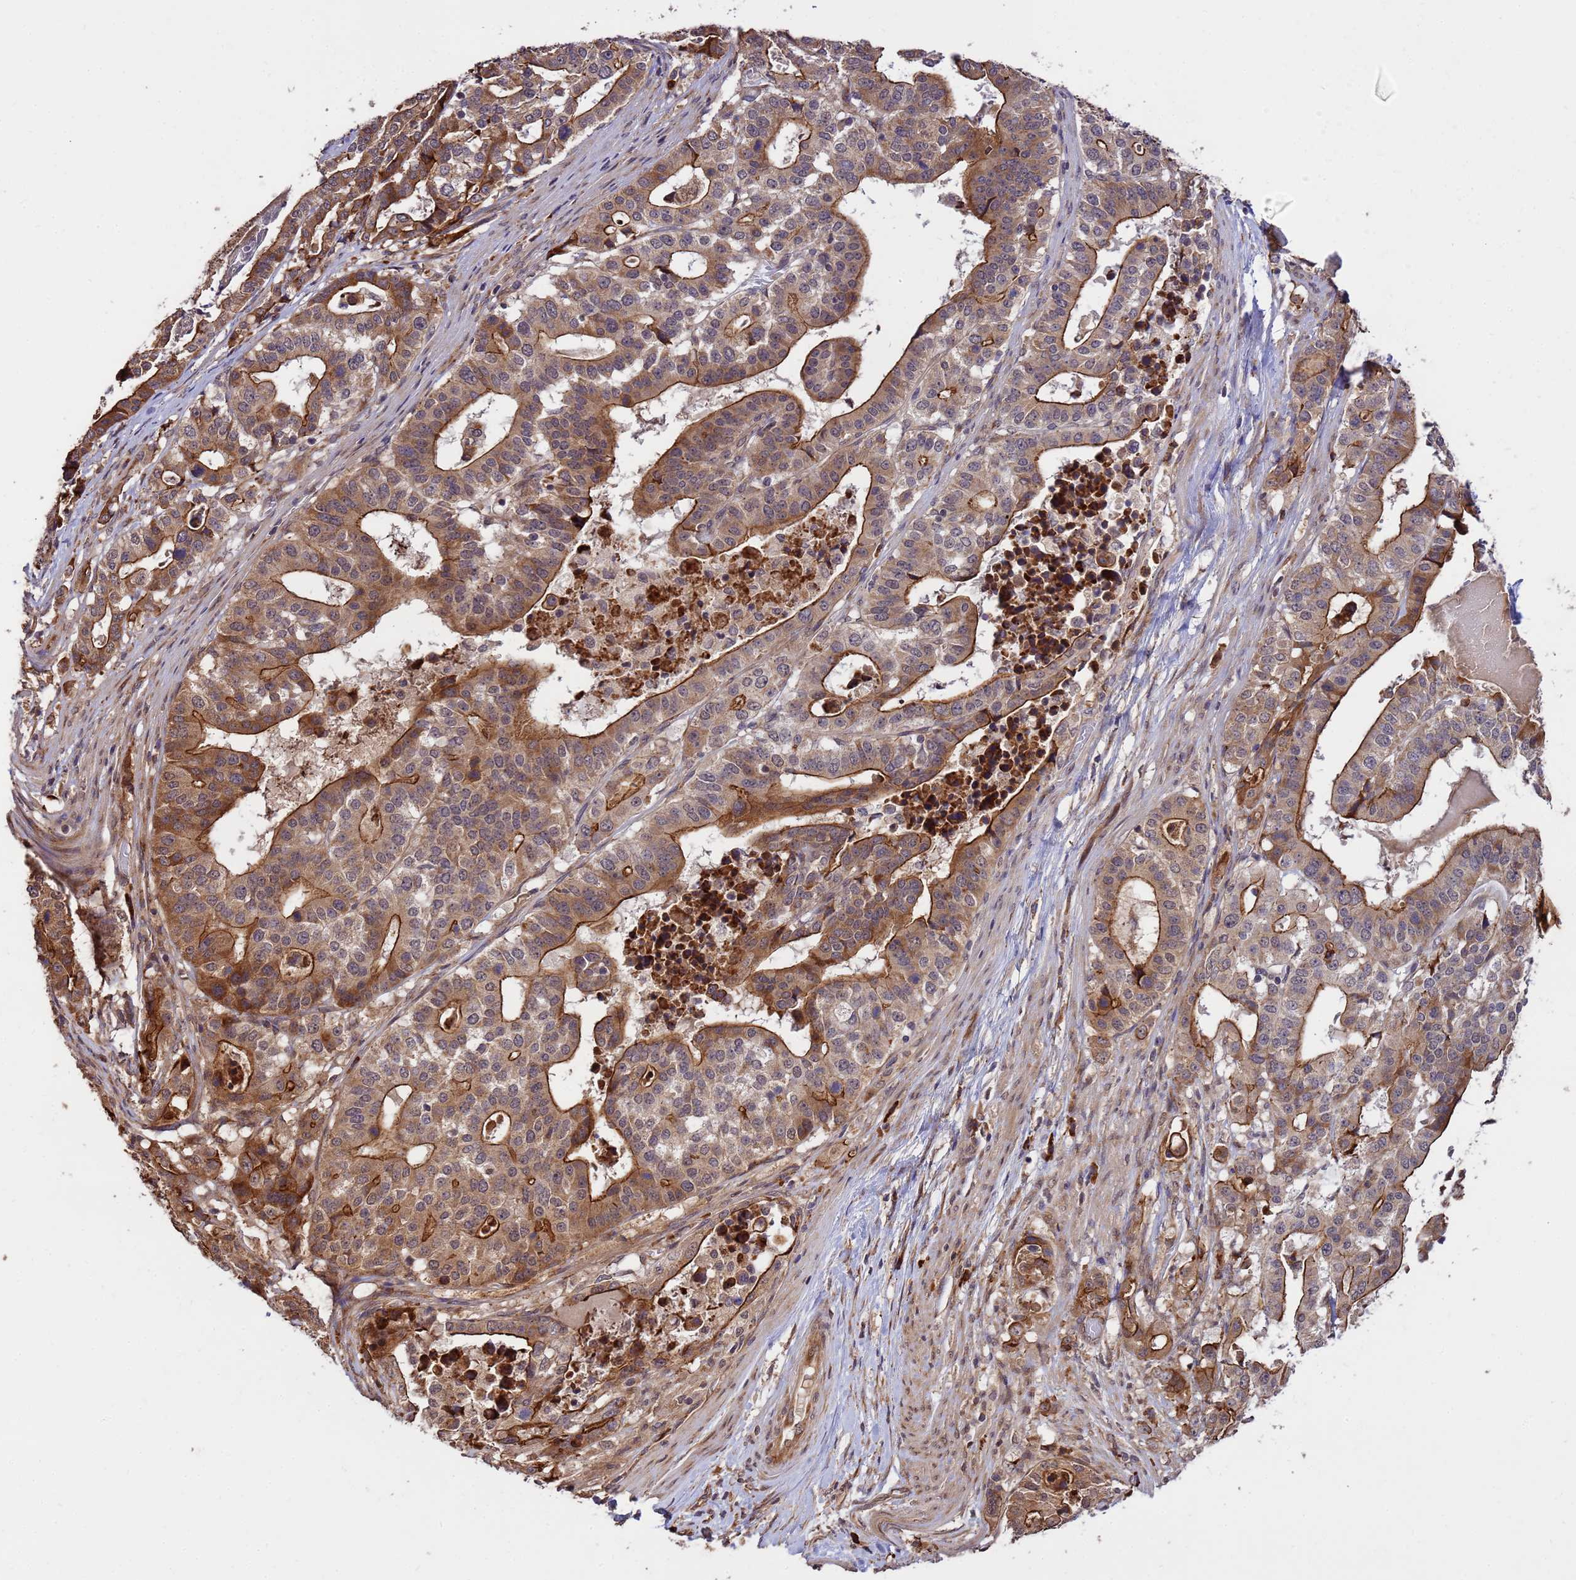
{"staining": {"intensity": "strong", "quantity": ">75%", "location": "cytoplasmic/membranous"}, "tissue": "stomach cancer", "cell_type": "Tumor cells", "image_type": "cancer", "snomed": [{"axis": "morphology", "description": "Adenocarcinoma, NOS"}, {"axis": "topography", "description": "Stomach"}], "caption": "Brown immunohistochemical staining in stomach adenocarcinoma reveals strong cytoplasmic/membranous positivity in about >75% of tumor cells. The protein is stained brown, and the nuclei are stained in blue (DAB IHC with brightfield microscopy, high magnification).", "gene": "ZNF619", "patient": {"sex": "male", "age": 48}}